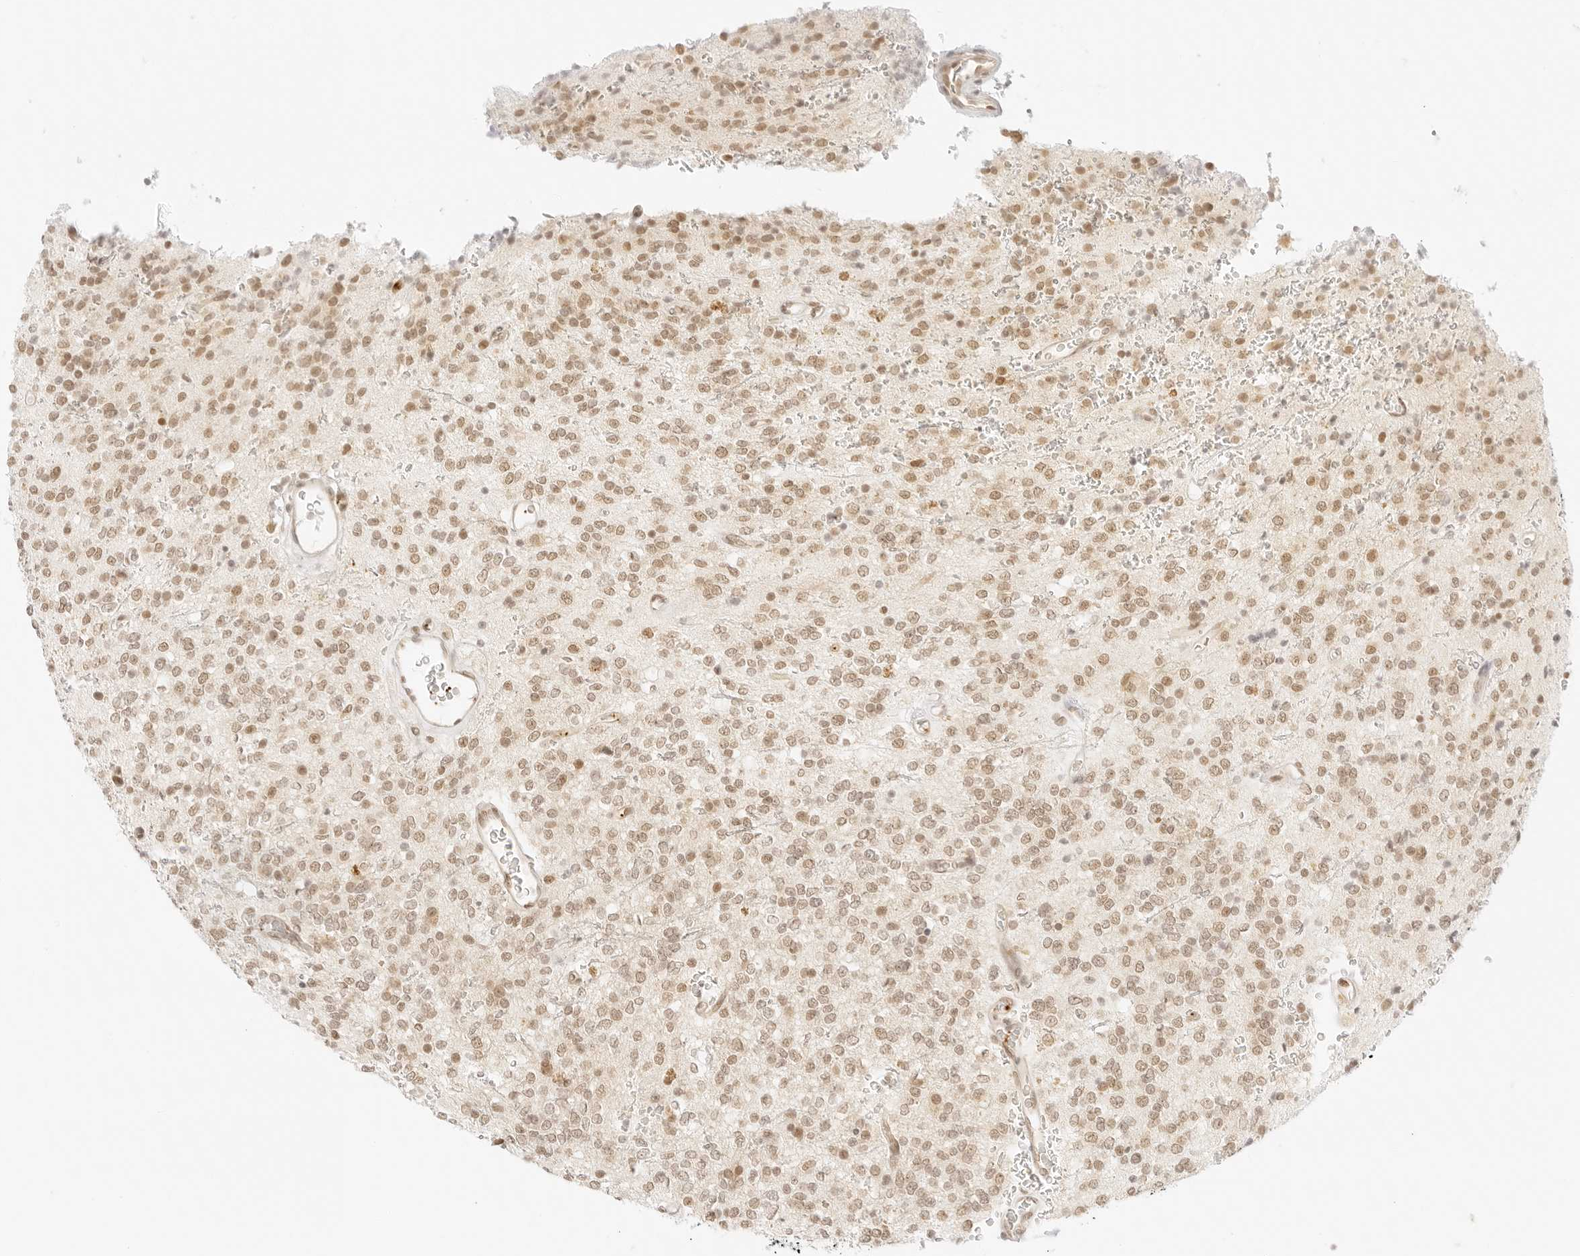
{"staining": {"intensity": "moderate", "quantity": ">75%", "location": "nuclear"}, "tissue": "glioma", "cell_type": "Tumor cells", "image_type": "cancer", "snomed": [{"axis": "morphology", "description": "Glioma, malignant, High grade"}, {"axis": "topography", "description": "Brain"}], "caption": "This is an image of immunohistochemistry (IHC) staining of high-grade glioma (malignant), which shows moderate positivity in the nuclear of tumor cells.", "gene": "GNAS", "patient": {"sex": "male", "age": 34}}